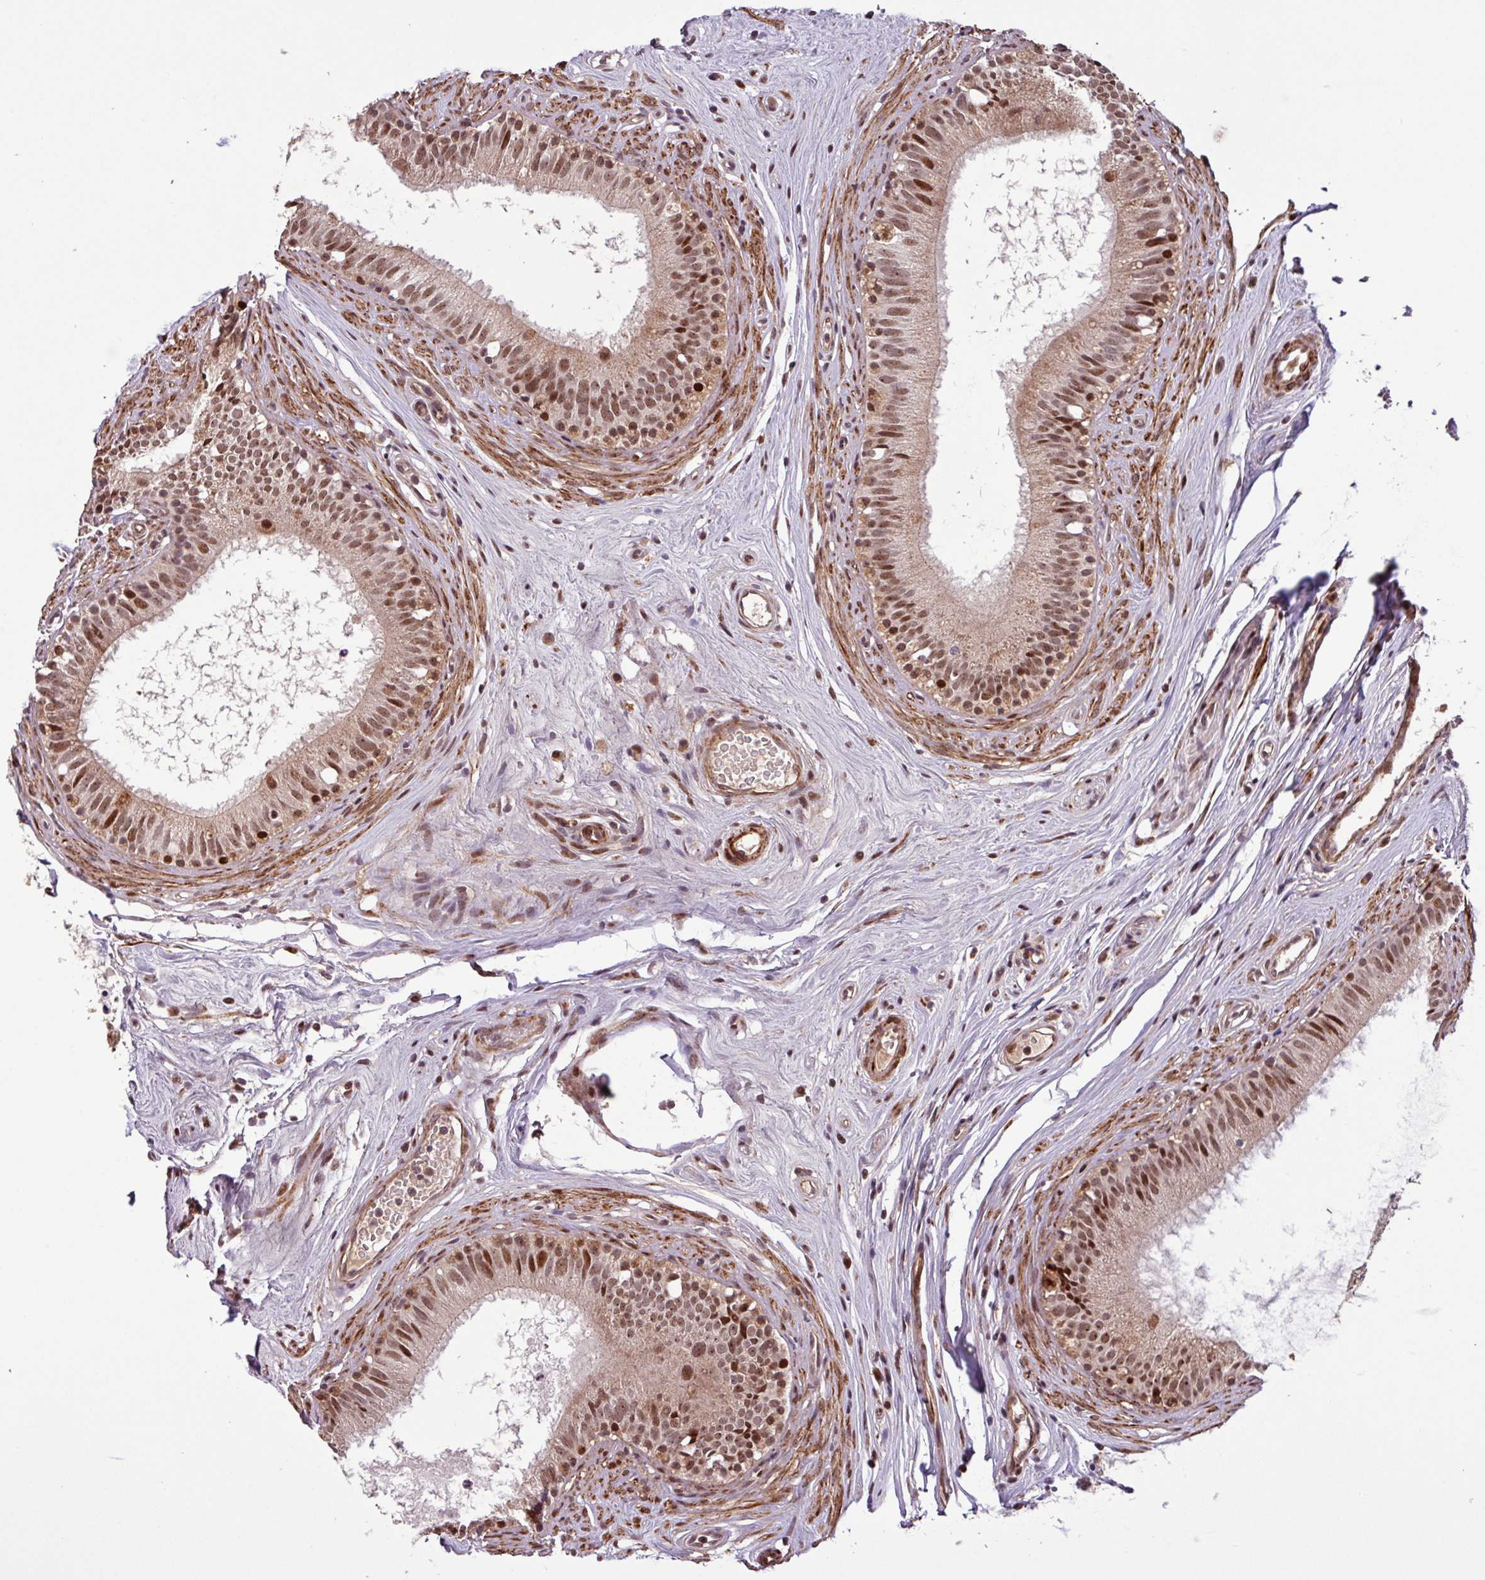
{"staining": {"intensity": "moderate", "quantity": ">75%", "location": "nuclear"}, "tissue": "epididymis", "cell_type": "Glandular cells", "image_type": "normal", "snomed": [{"axis": "morphology", "description": "Normal tissue, NOS"}, {"axis": "topography", "description": "Epididymis"}], "caption": "The micrograph shows immunohistochemical staining of benign epididymis. There is moderate nuclear positivity is present in approximately >75% of glandular cells.", "gene": "SLC22A24", "patient": {"sex": "male", "age": 74}}